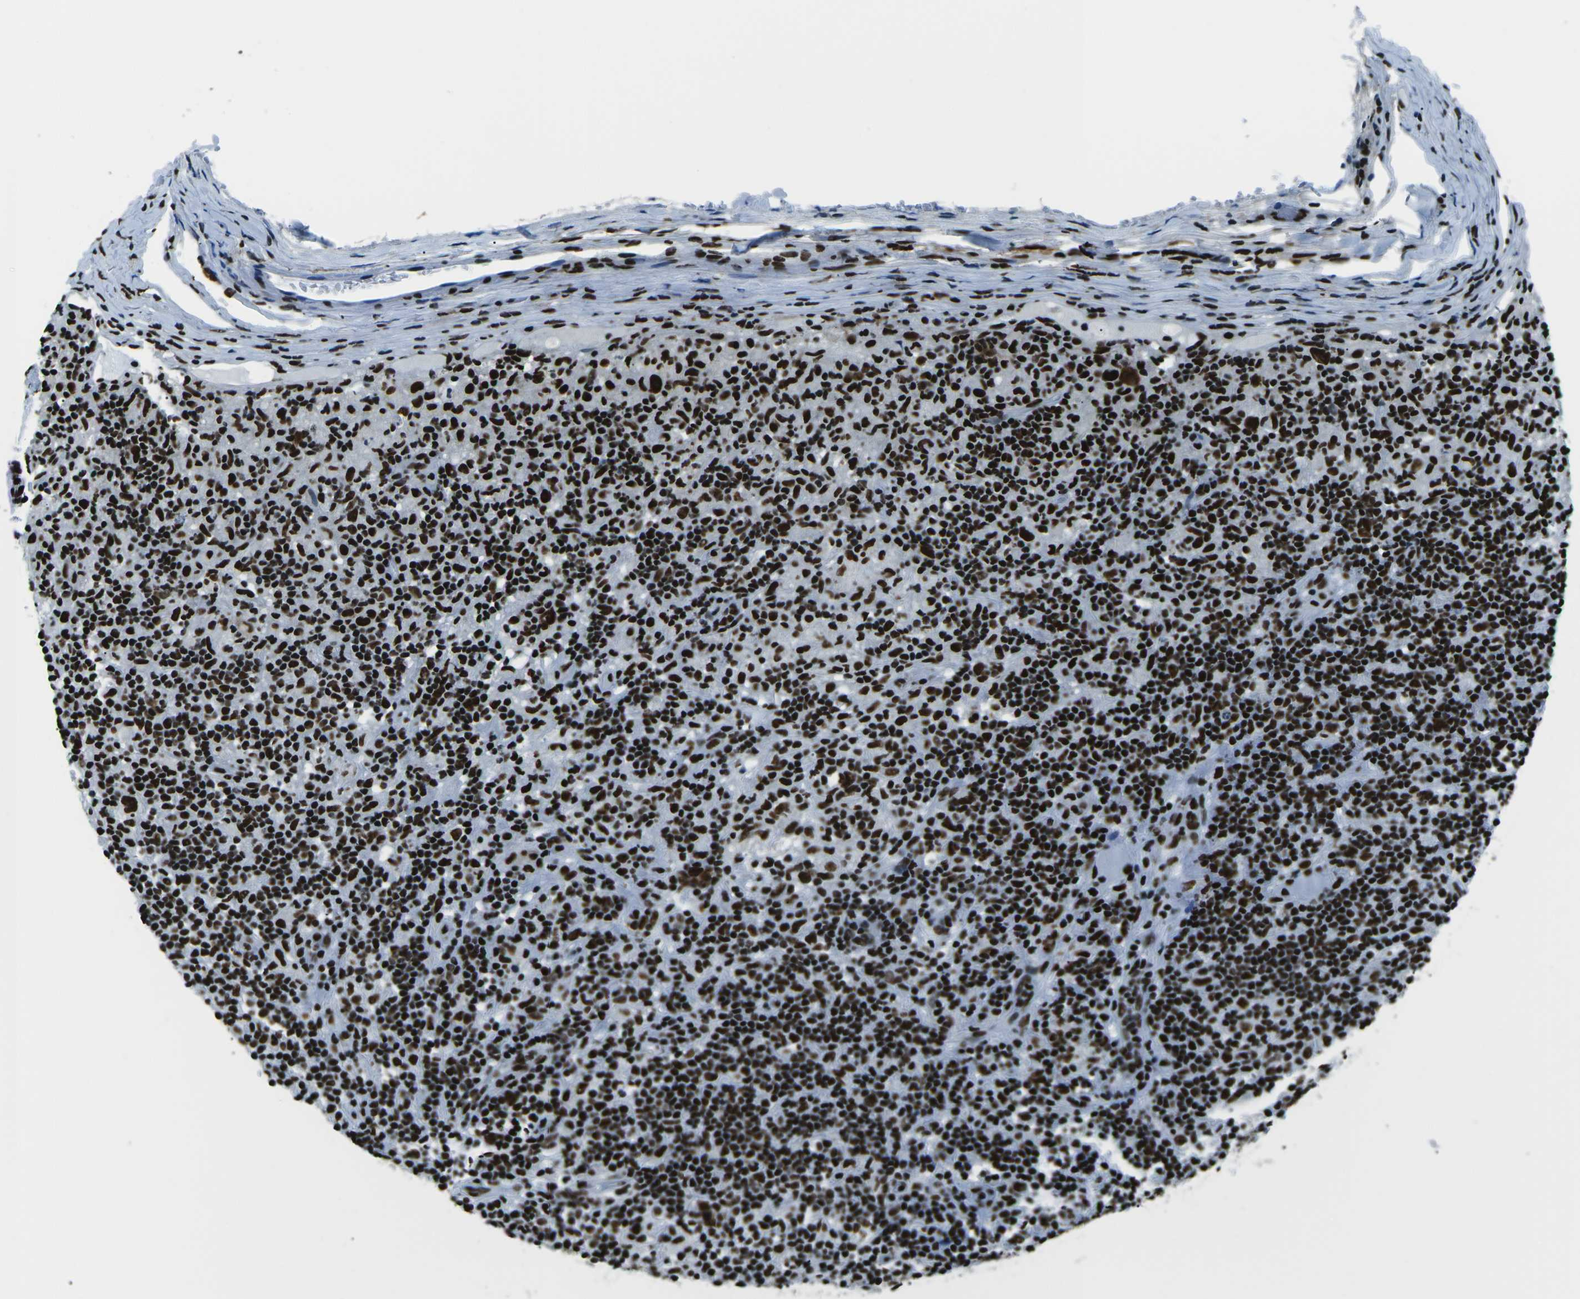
{"staining": {"intensity": "strong", "quantity": ">75%", "location": "nuclear"}, "tissue": "lymphoma", "cell_type": "Tumor cells", "image_type": "cancer", "snomed": [{"axis": "morphology", "description": "Hodgkin's disease, NOS"}, {"axis": "topography", "description": "Lymph node"}], "caption": "Lymphoma stained with immunohistochemistry shows strong nuclear staining in approximately >75% of tumor cells.", "gene": "HNRNPL", "patient": {"sex": "male", "age": 70}}